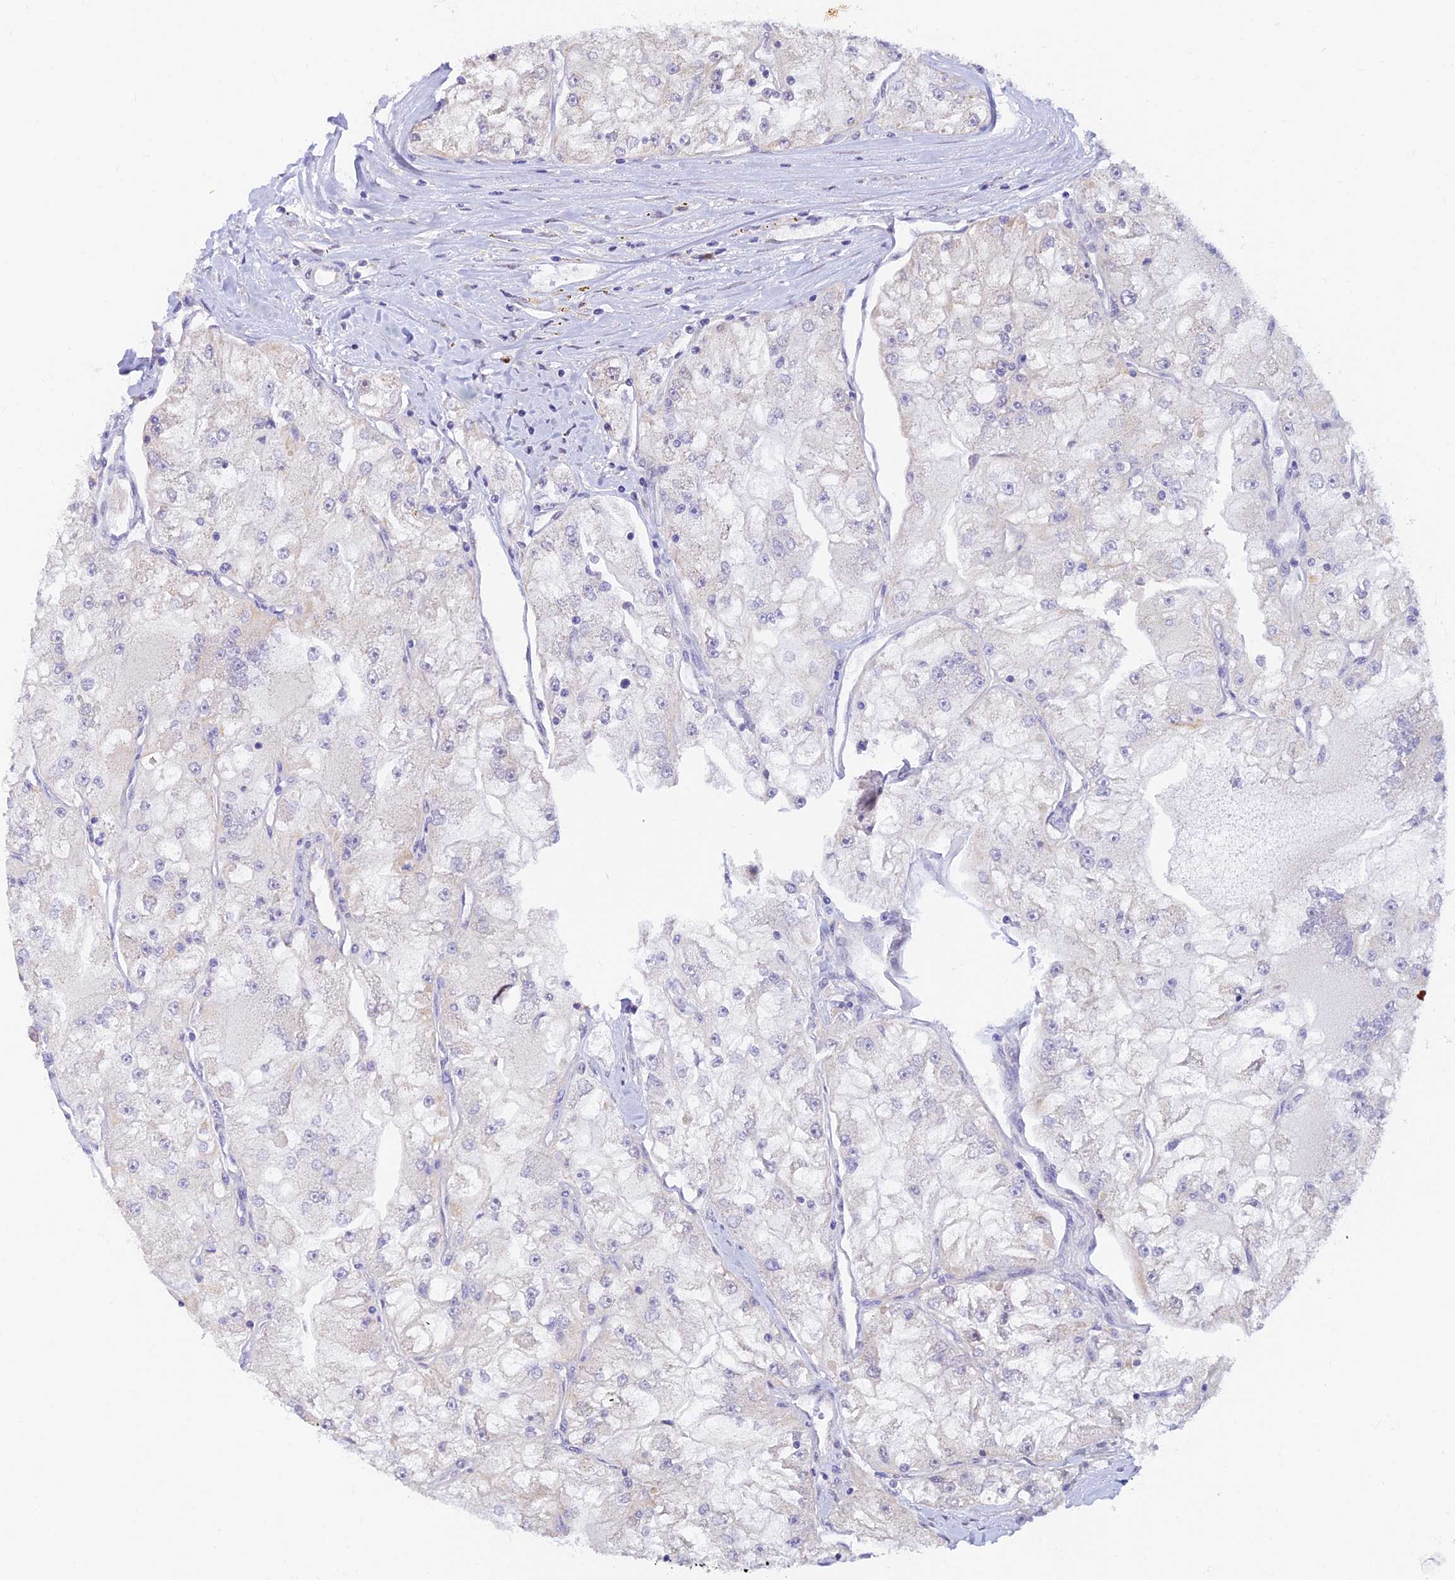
{"staining": {"intensity": "negative", "quantity": "none", "location": "none"}, "tissue": "renal cancer", "cell_type": "Tumor cells", "image_type": "cancer", "snomed": [{"axis": "morphology", "description": "Adenocarcinoma, NOS"}, {"axis": "topography", "description": "Kidney"}], "caption": "Protein analysis of adenocarcinoma (renal) reveals no significant staining in tumor cells.", "gene": "INKA1", "patient": {"sex": "female", "age": 72}}